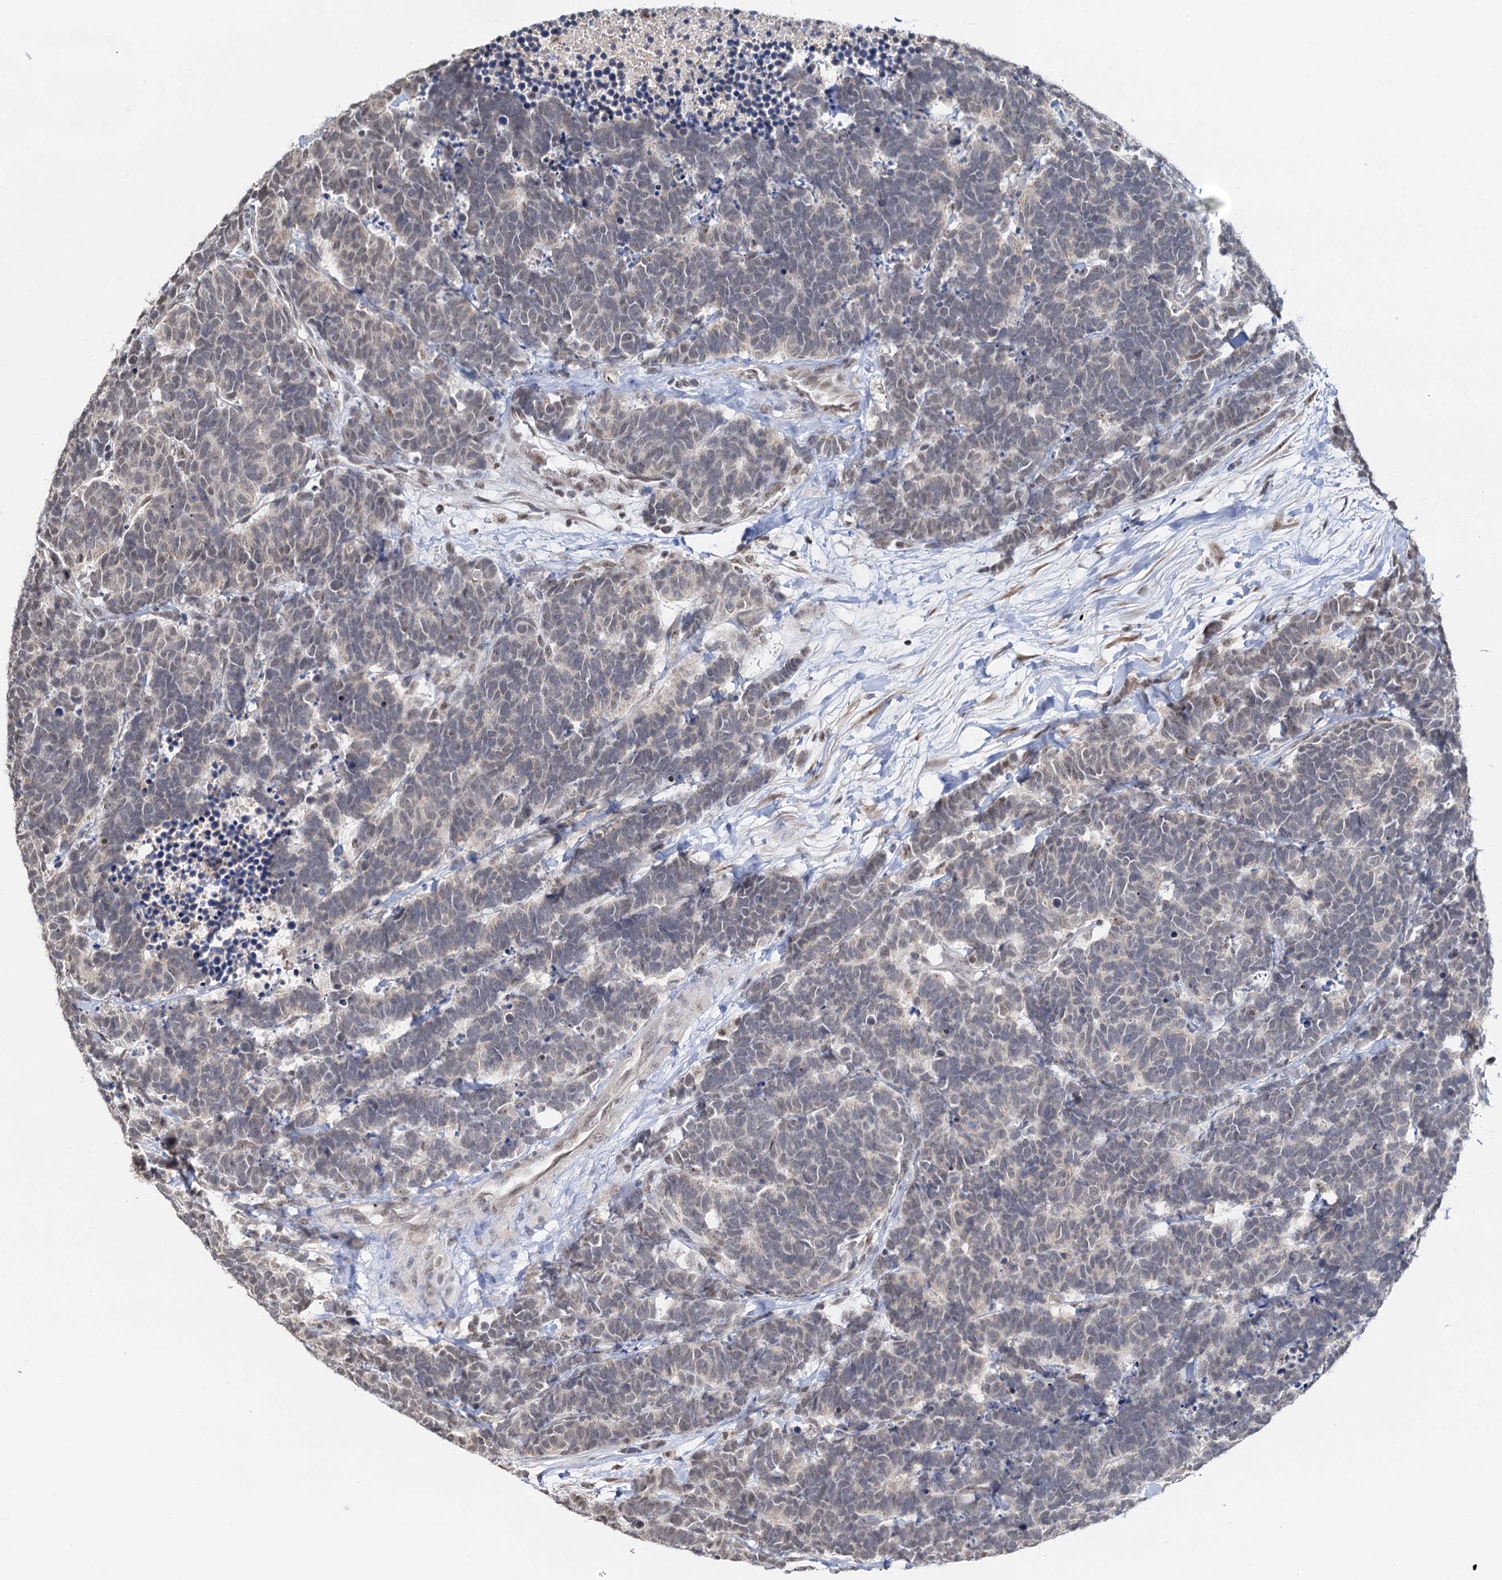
{"staining": {"intensity": "weak", "quantity": "<25%", "location": "cytoplasmic/membranous"}, "tissue": "carcinoid", "cell_type": "Tumor cells", "image_type": "cancer", "snomed": [{"axis": "morphology", "description": "Carcinoma, NOS"}, {"axis": "morphology", "description": "Carcinoid, malignant, NOS"}, {"axis": "topography", "description": "Urinary bladder"}], "caption": "Immunohistochemistry (IHC) of carcinoid (malignant) shows no expression in tumor cells. Brightfield microscopy of immunohistochemistry (IHC) stained with DAB (brown) and hematoxylin (blue), captured at high magnification.", "gene": "NAT10", "patient": {"sex": "male", "age": 57}}